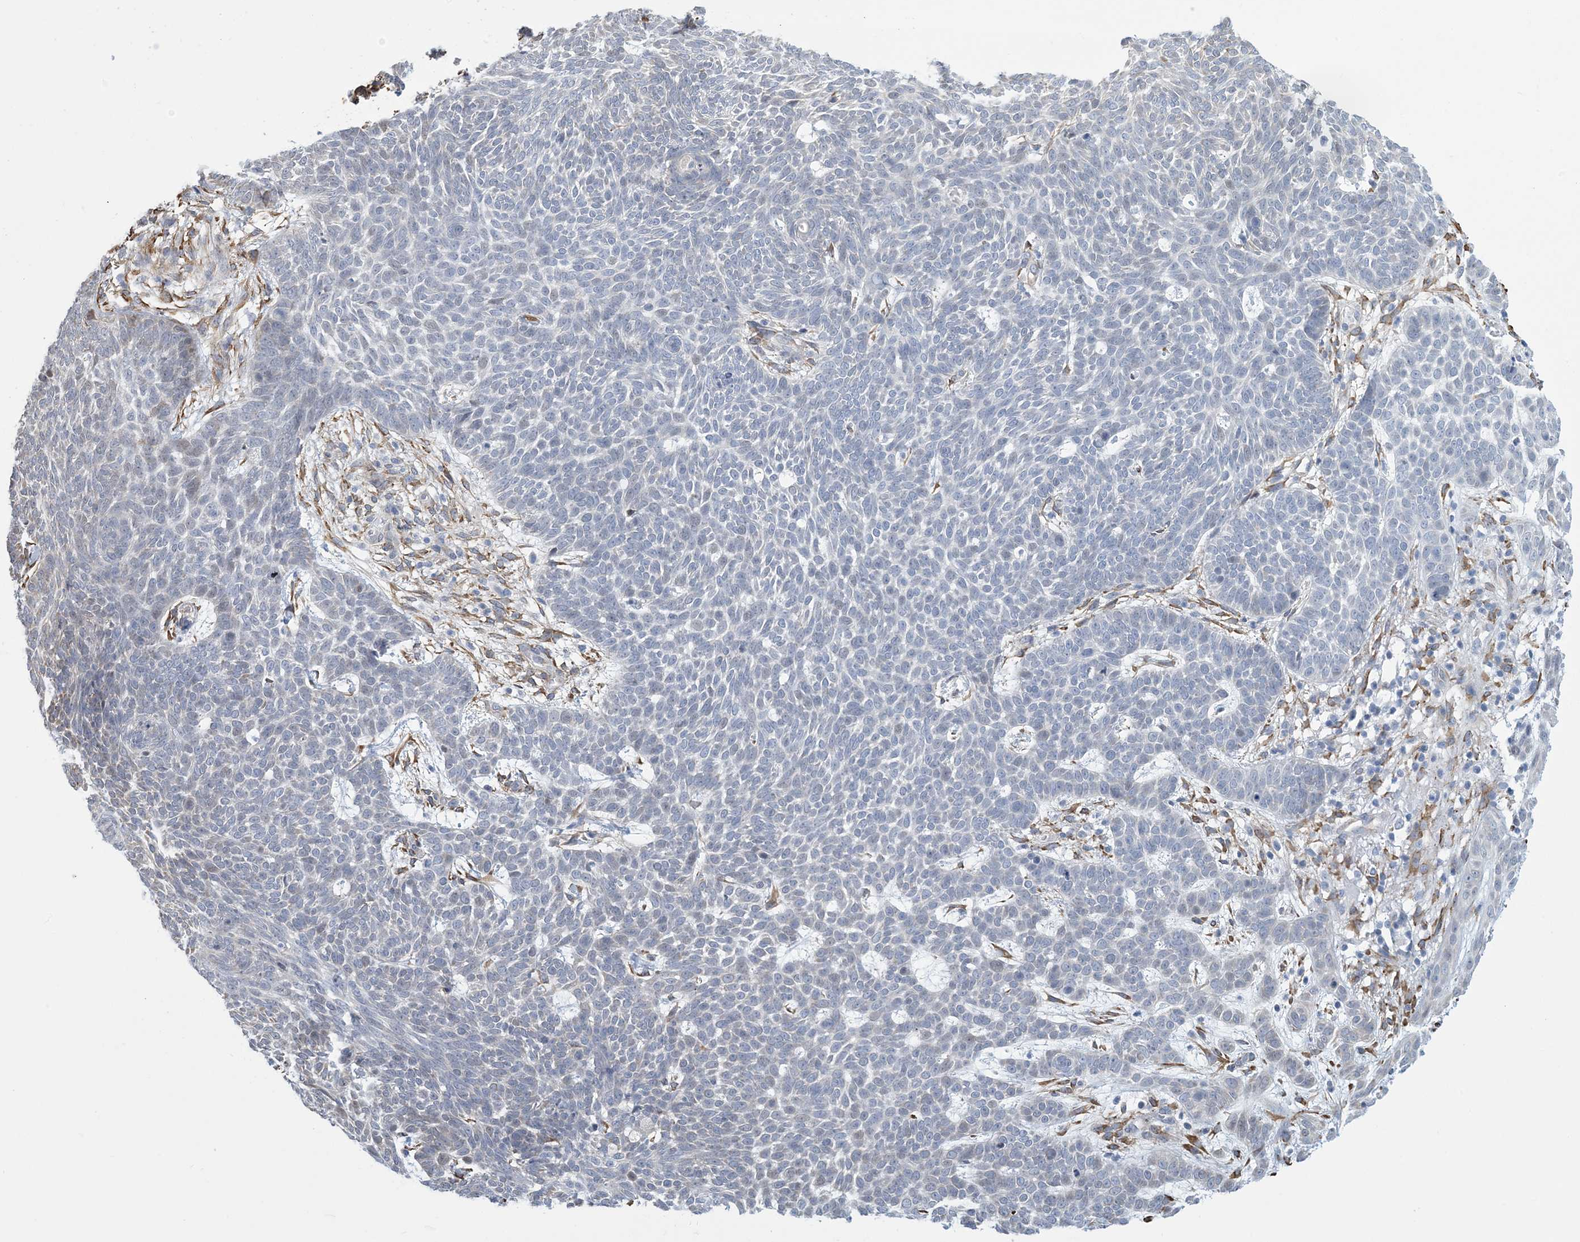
{"staining": {"intensity": "negative", "quantity": "none", "location": "none"}, "tissue": "skin cancer", "cell_type": "Tumor cells", "image_type": "cancer", "snomed": [{"axis": "morphology", "description": "Normal tissue, NOS"}, {"axis": "morphology", "description": "Basal cell carcinoma"}, {"axis": "topography", "description": "Skin"}], "caption": "A high-resolution photomicrograph shows immunohistochemistry staining of skin cancer (basal cell carcinoma), which shows no significant expression in tumor cells.", "gene": "CCDC14", "patient": {"sex": "male", "age": 64}}